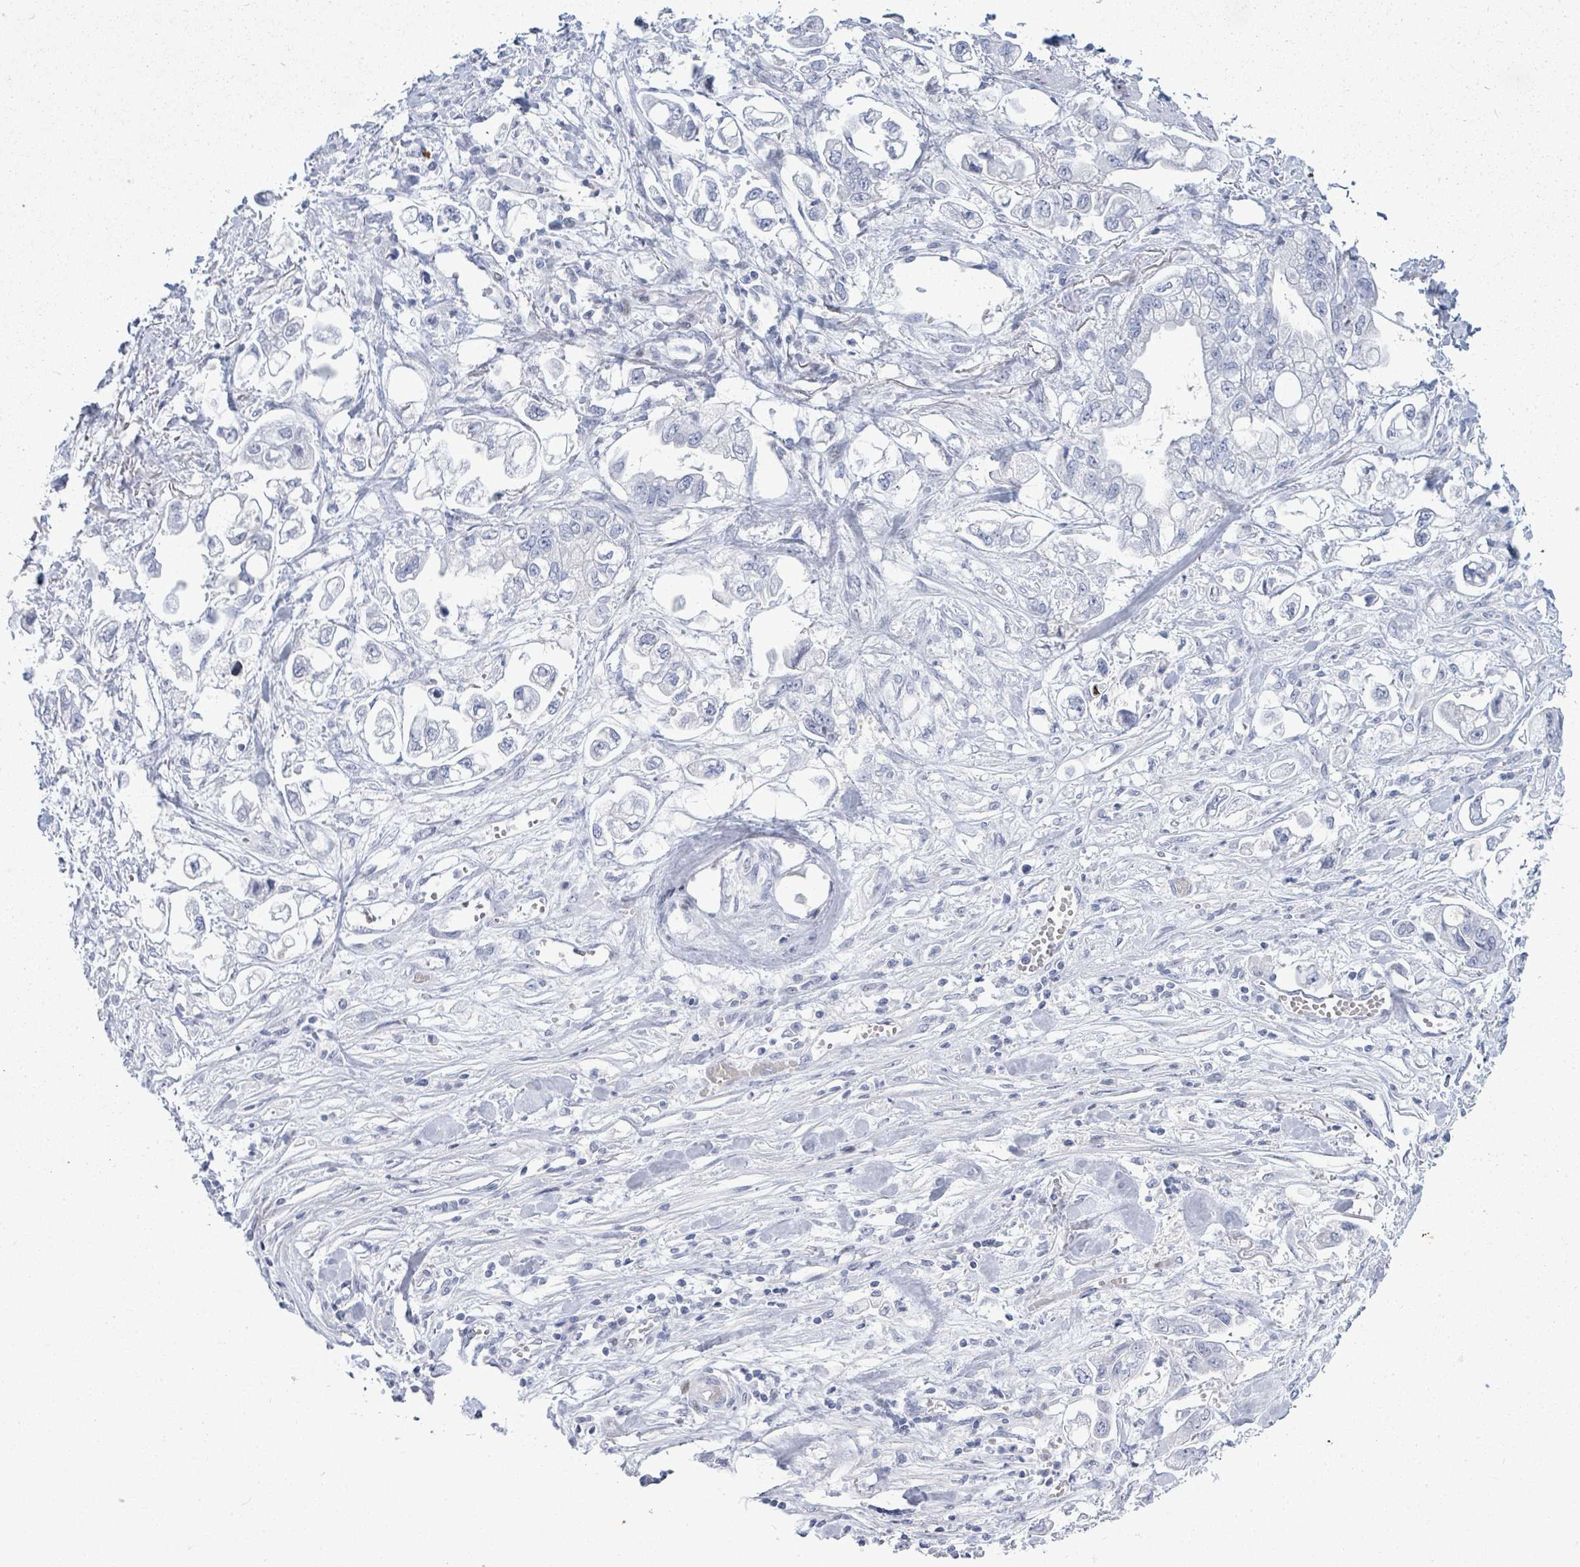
{"staining": {"intensity": "negative", "quantity": "none", "location": "none"}, "tissue": "stomach cancer", "cell_type": "Tumor cells", "image_type": "cancer", "snomed": [{"axis": "morphology", "description": "Adenocarcinoma, NOS"}, {"axis": "topography", "description": "Stomach"}], "caption": "IHC histopathology image of neoplastic tissue: adenocarcinoma (stomach) stained with DAB (3,3'-diaminobenzidine) exhibits no significant protein expression in tumor cells. (DAB (3,3'-diaminobenzidine) IHC visualized using brightfield microscopy, high magnification).", "gene": "MALL", "patient": {"sex": "male", "age": 62}}